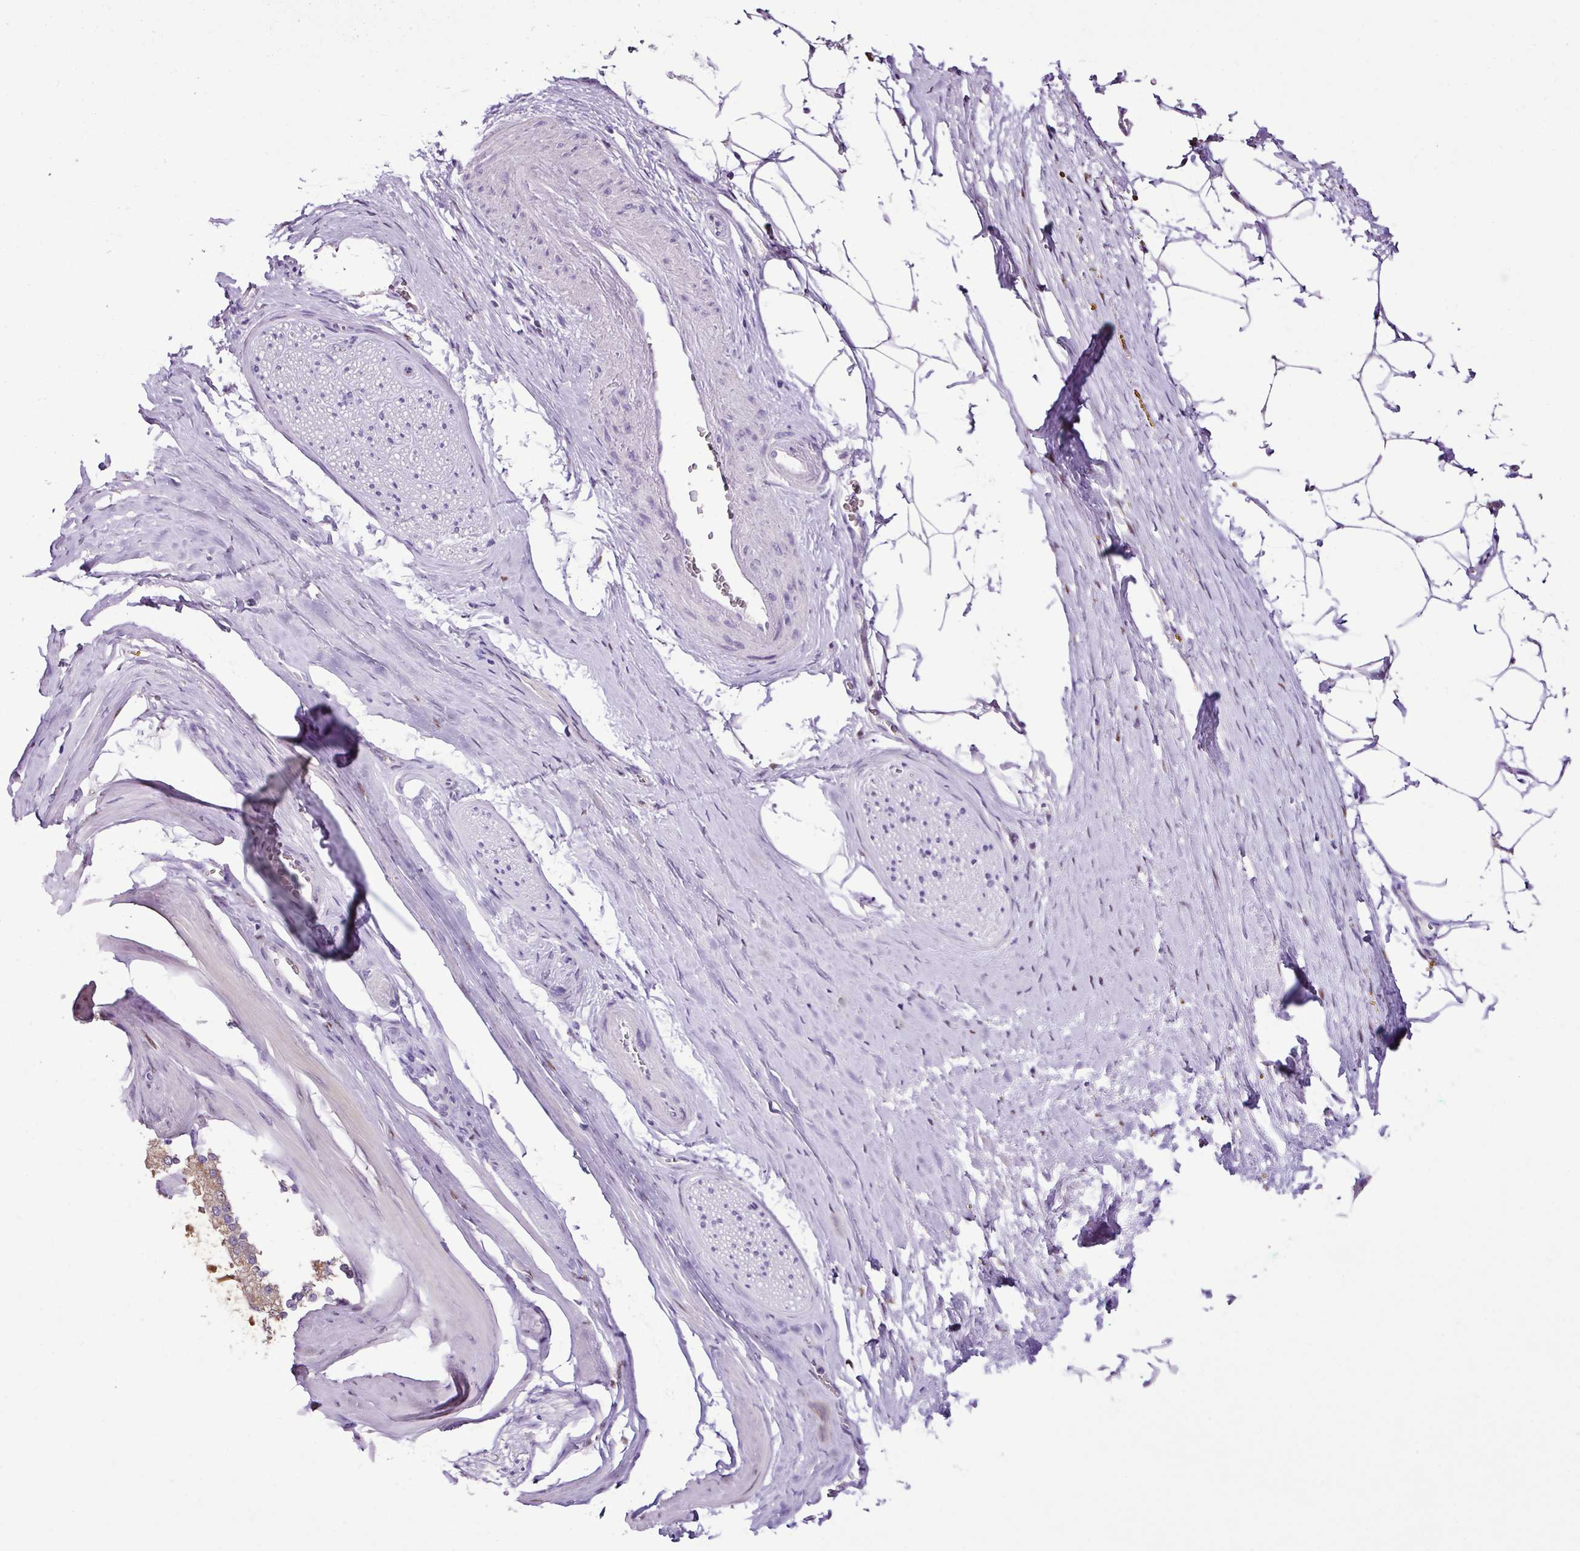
{"staining": {"intensity": "negative", "quantity": "none", "location": "none"}, "tissue": "adipose tissue", "cell_type": "Adipocytes", "image_type": "normal", "snomed": [{"axis": "morphology", "description": "Normal tissue, NOS"}, {"axis": "morphology", "description": "Adenocarcinoma, High grade"}, {"axis": "topography", "description": "Prostate"}, {"axis": "topography", "description": "Peripheral nerve tissue"}], "caption": "A high-resolution micrograph shows immunohistochemistry (IHC) staining of benign adipose tissue, which demonstrates no significant positivity in adipocytes.", "gene": "ESR1", "patient": {"sex": "male", "age": 68}}